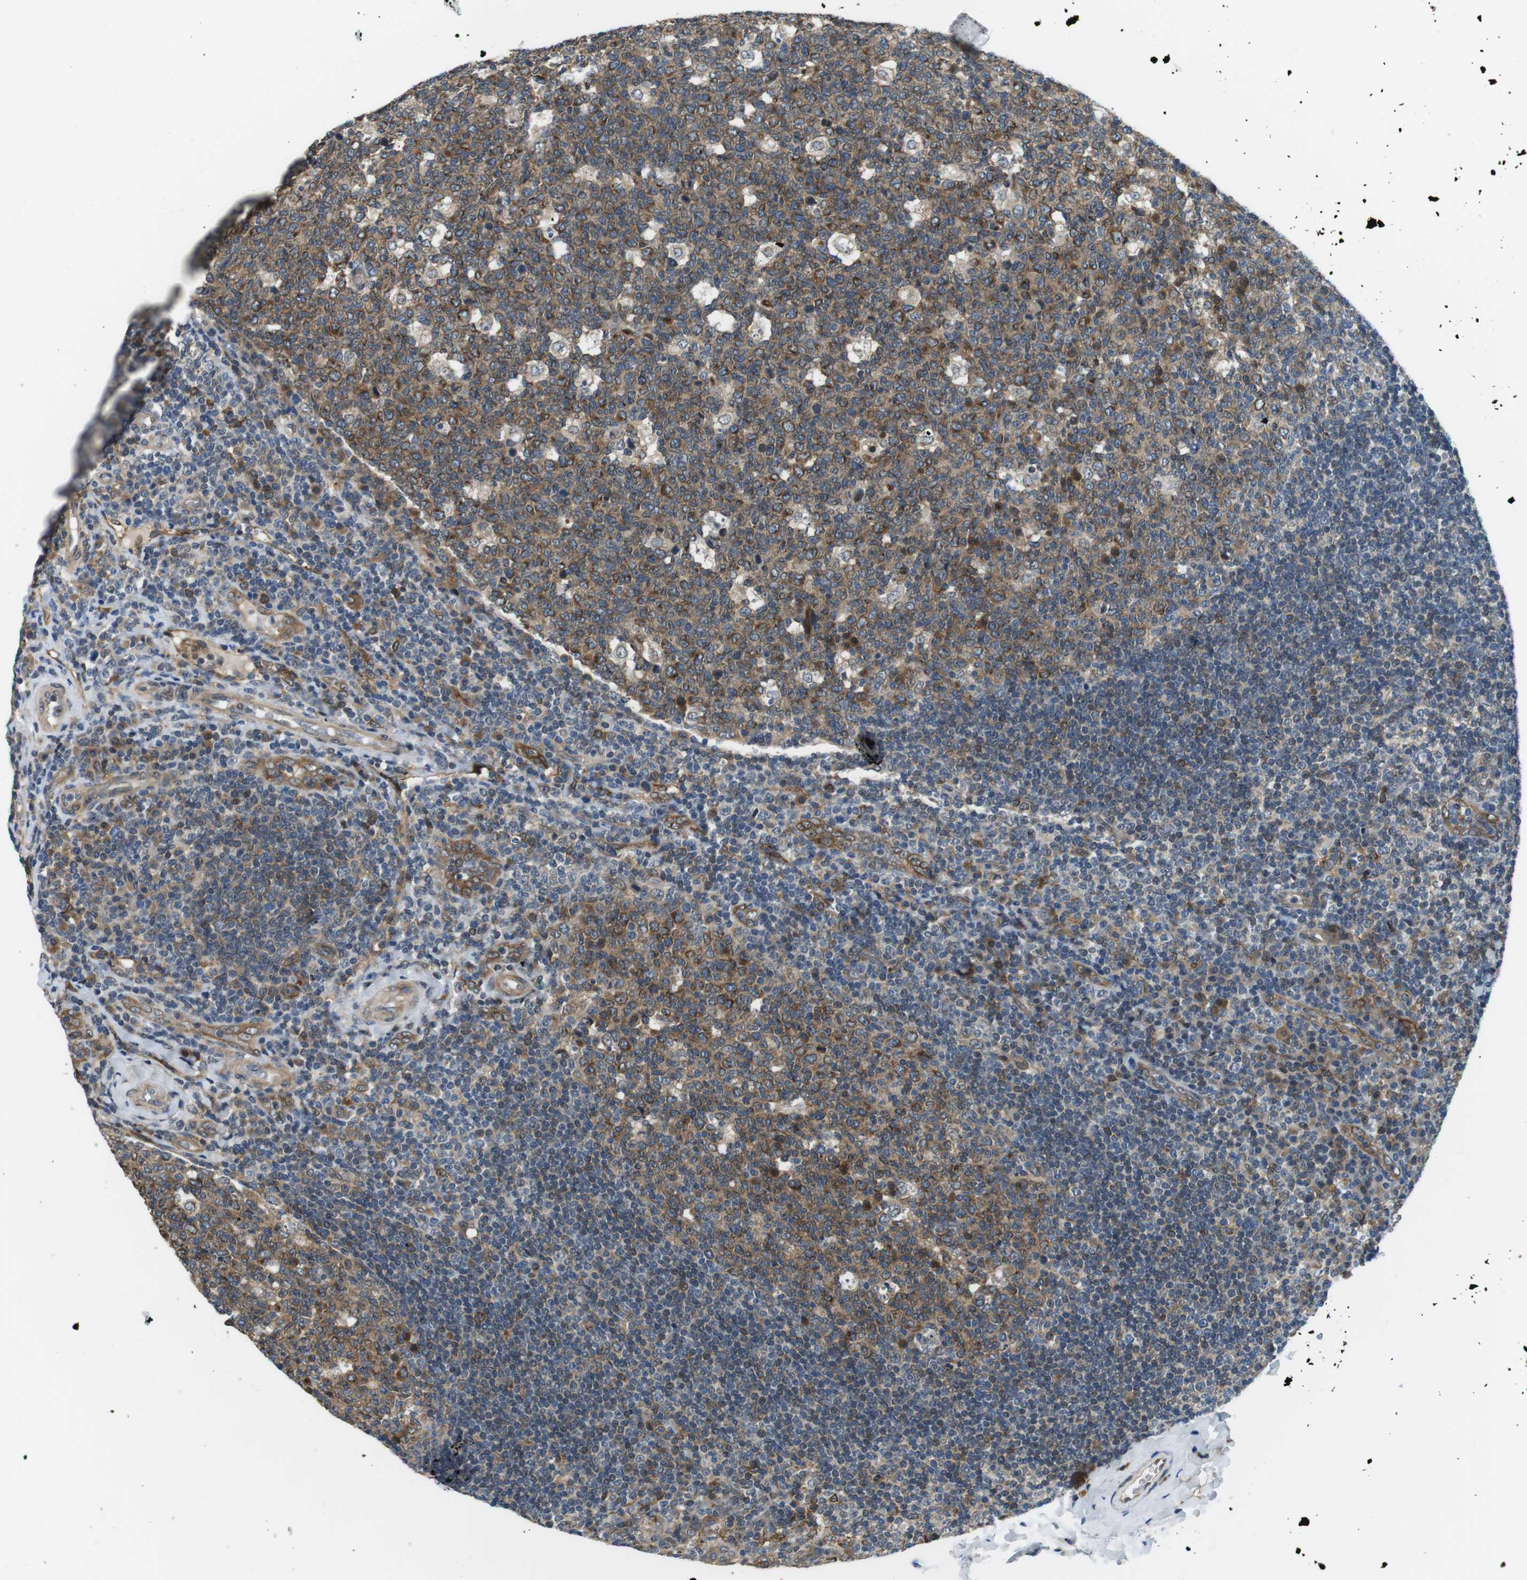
{"staining": {"intensity": "moderate", "quantity": "25%-75%", "location": "cytoplasmic/membranous"}, "tissue": "tonsil", "cell_type": "Germinal center cells", "image_type": "normal", "snomed": [{"axis": "morphology", "description": "Normal tissue, NOS"}, {"axis": "topography", "description": "Tonsil"}], "caption": "About 25%-75% of germinal center cells in normal human tonsil display moderate cytoplasmic/membranous protein staining as visualized by brown immunohistochemical staining.", "gene": "PALD1", "patient": {"sex": "male", "age": 17}}